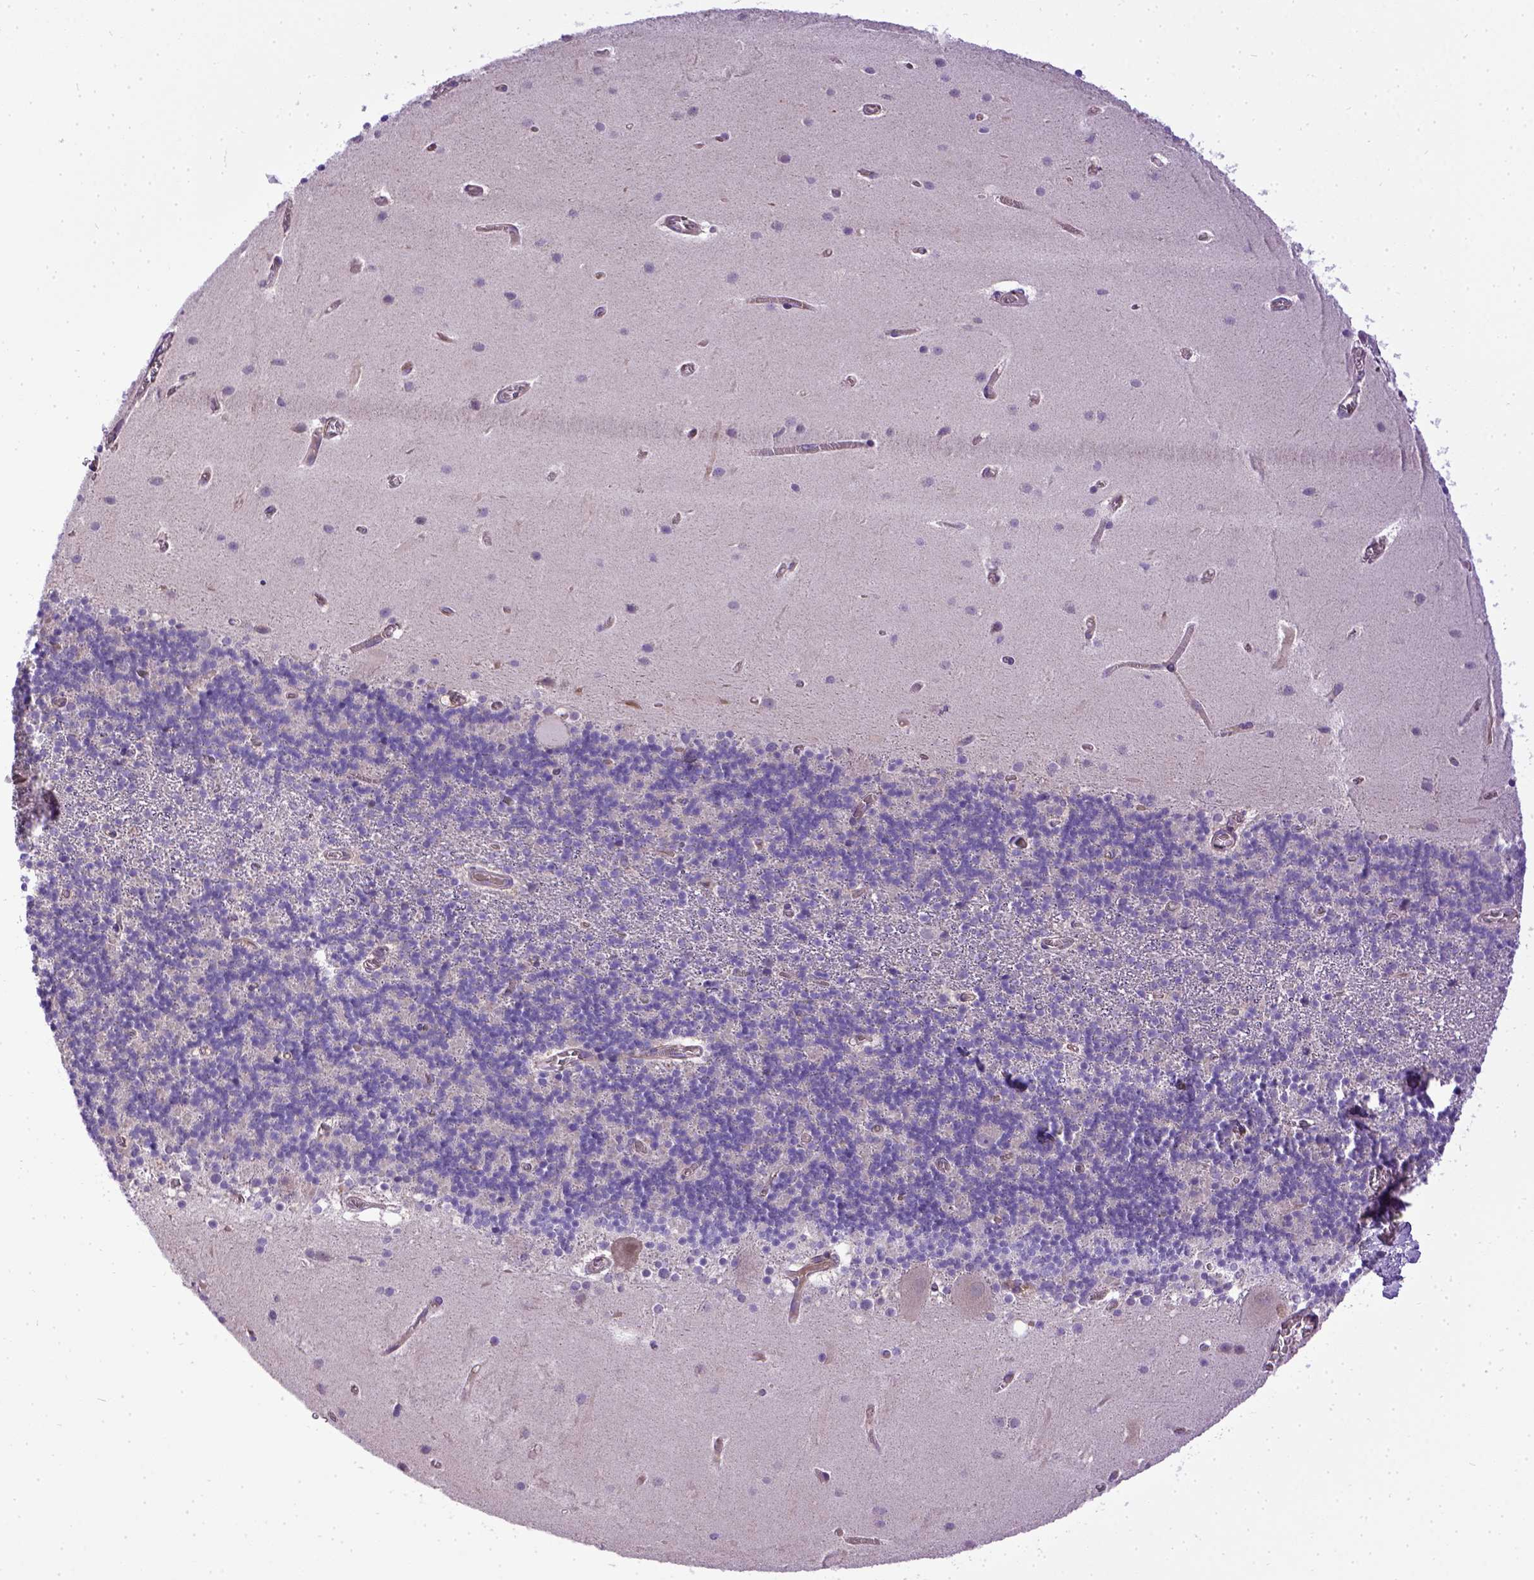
{"staining": {"intensity": "negative", "quantity": "none", "location": "none"}, "tissue": "cerebellum", "cell_type": "Cells in granular layer", "image_type": "normal", "snomed": [{"axis": "morphology", "description": "Normal tissue, NOS"}, {"axis": "topography", "description": "Cerebellum"}], "caption": "The photomicrograph exhibits no staining of cells in granular layer in unremarkable cerebellum.", "gene": "ENG", "patient": {"sex": "male", "age": 70}}